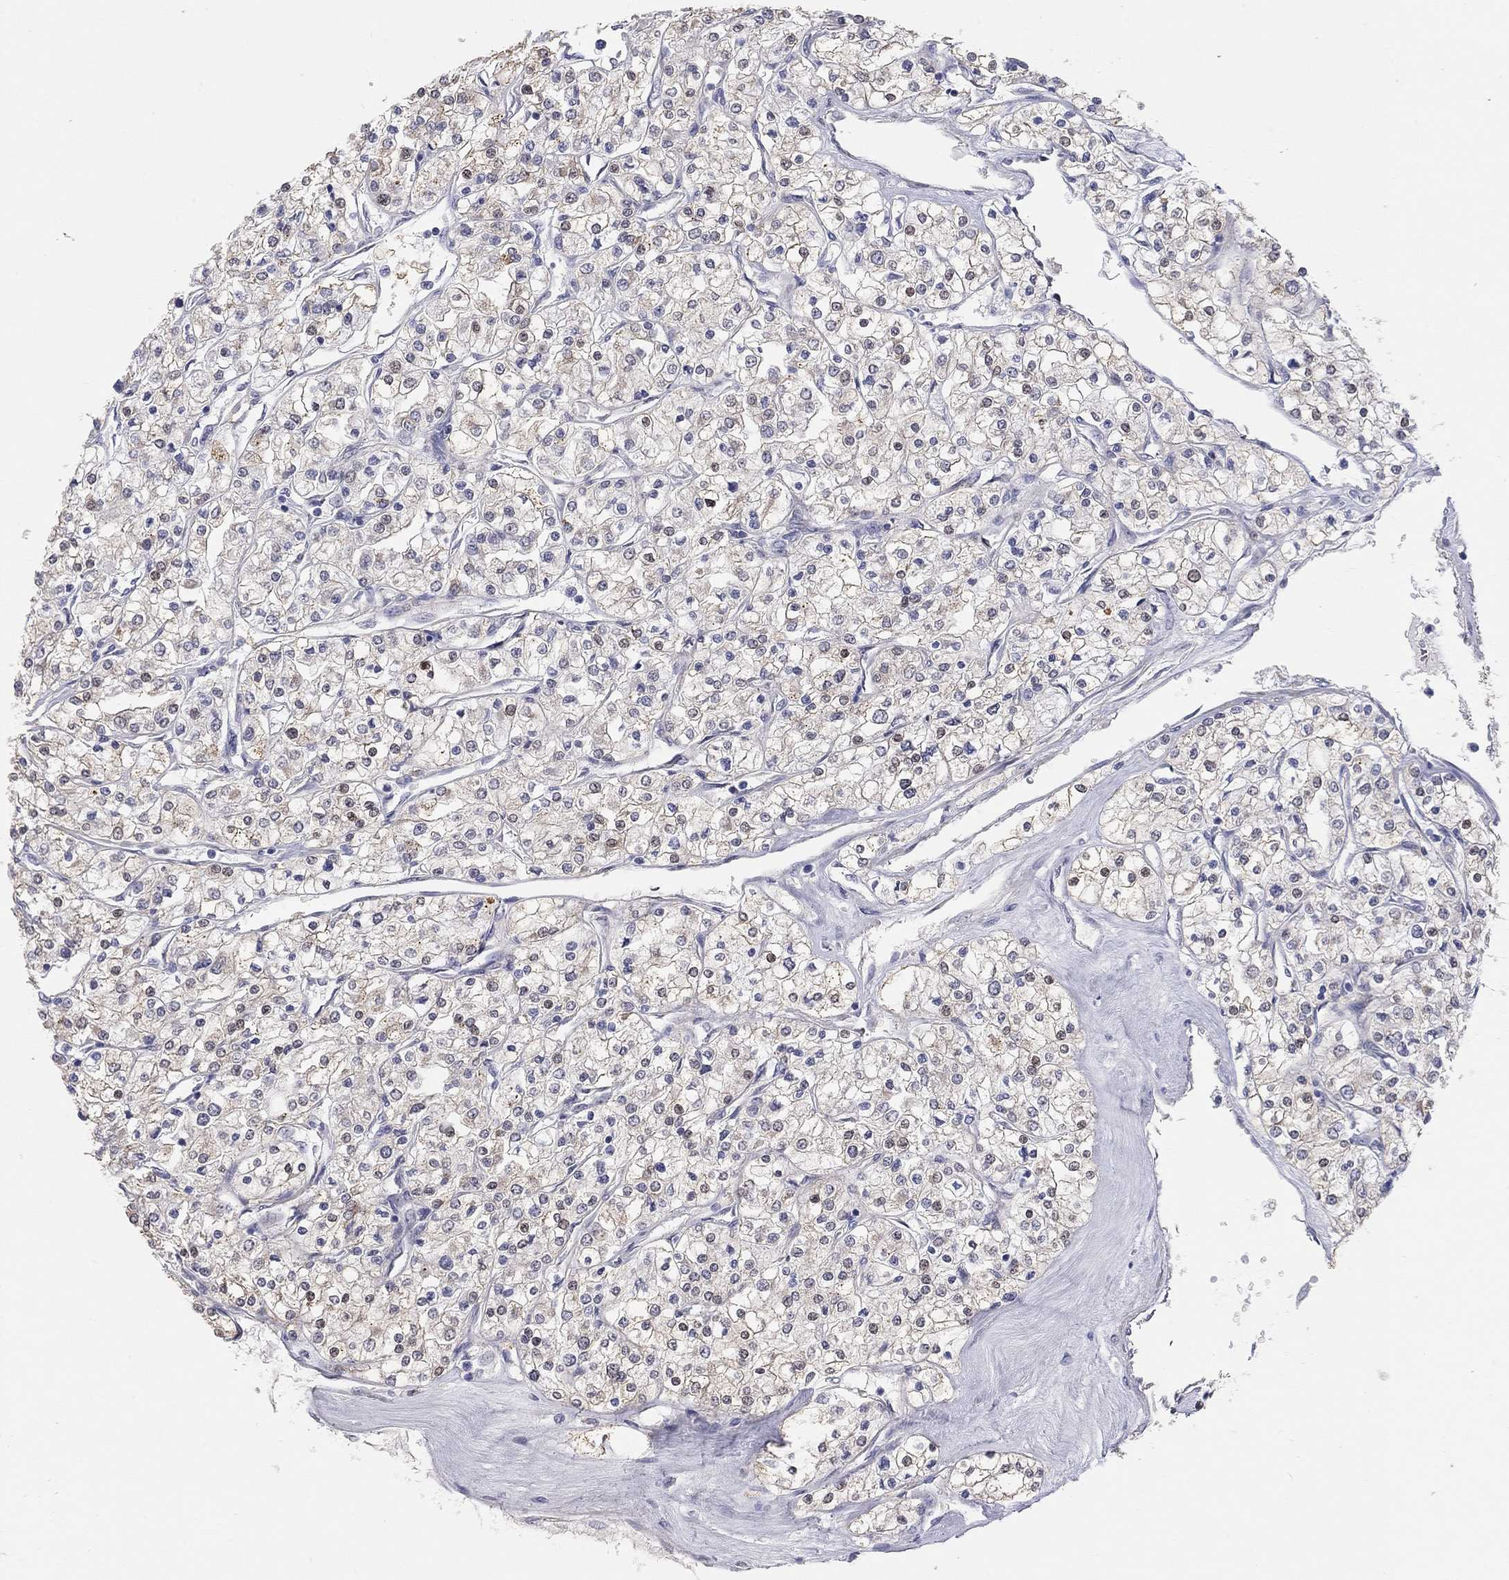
{"staining": {"intensity": "moderate", "quantity": "<25%", "location": "cytoplasmic/membranous"}, "tissue": "renal cancer", "cell_type": "Tumor cells", "image_type": "cancer", "snomed": [{"axis": "morphology", "description": "Adenocarcinoma, NOS"}, {"axis": "topography", "description": "Kidney"}], "caption": "The micrograph shows a brown stain indicating the presence of a protein in the cytoplasmic/membranous of tumor cells in renal adenocarcinoma.", "gene": "PAPSS2", "patient": {"sex": "male", "age": 80}}